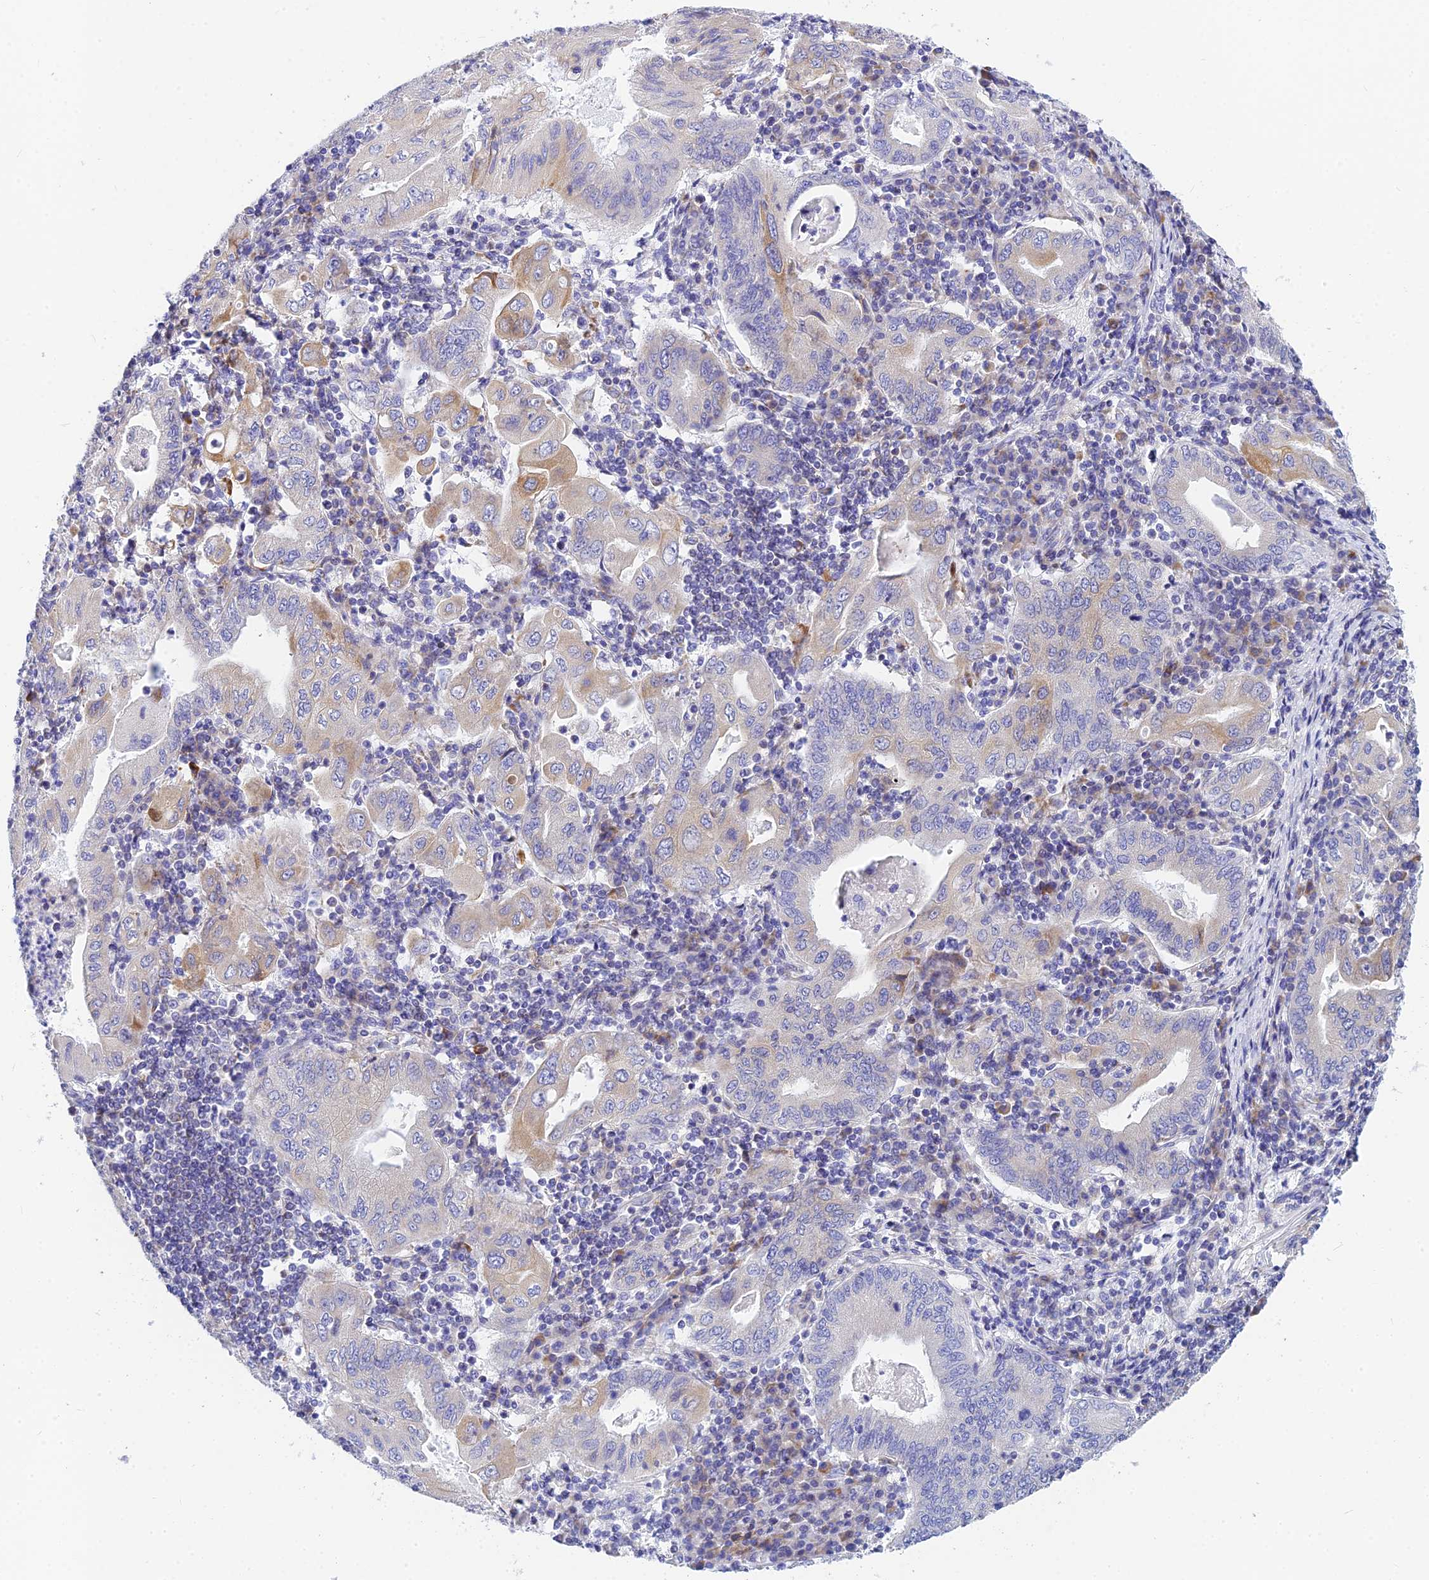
{"staining": {"intensity": "moderate", "quantity": "<25%", "location": "cytoplasmic/membranous"}, "tissue": "stomach cancer", "cell_type": "Tumor cells", "image_type": "cancer", "snomed": [{"axis": "morphology", "description": "Normal tissue, NOS"}, {"axis": "morphology", "description": "Adenocarcinoma, NOS"}, {"axis": "topography", "description": "Esophagus"}, {"axis": "topography", "description": "Stomach, upper"}, {"axis": "topography", "description": "Peripheral nerve tissue"}], "caption": "Stomach adenocarcinoma was stained to show a protein in brown. There is low levels of moderate cytoplasmic/membranous expression in approximately <25% of tumor cells.", "gene": "CNOT6", "patient": {"sex": "male", "age": 62}}